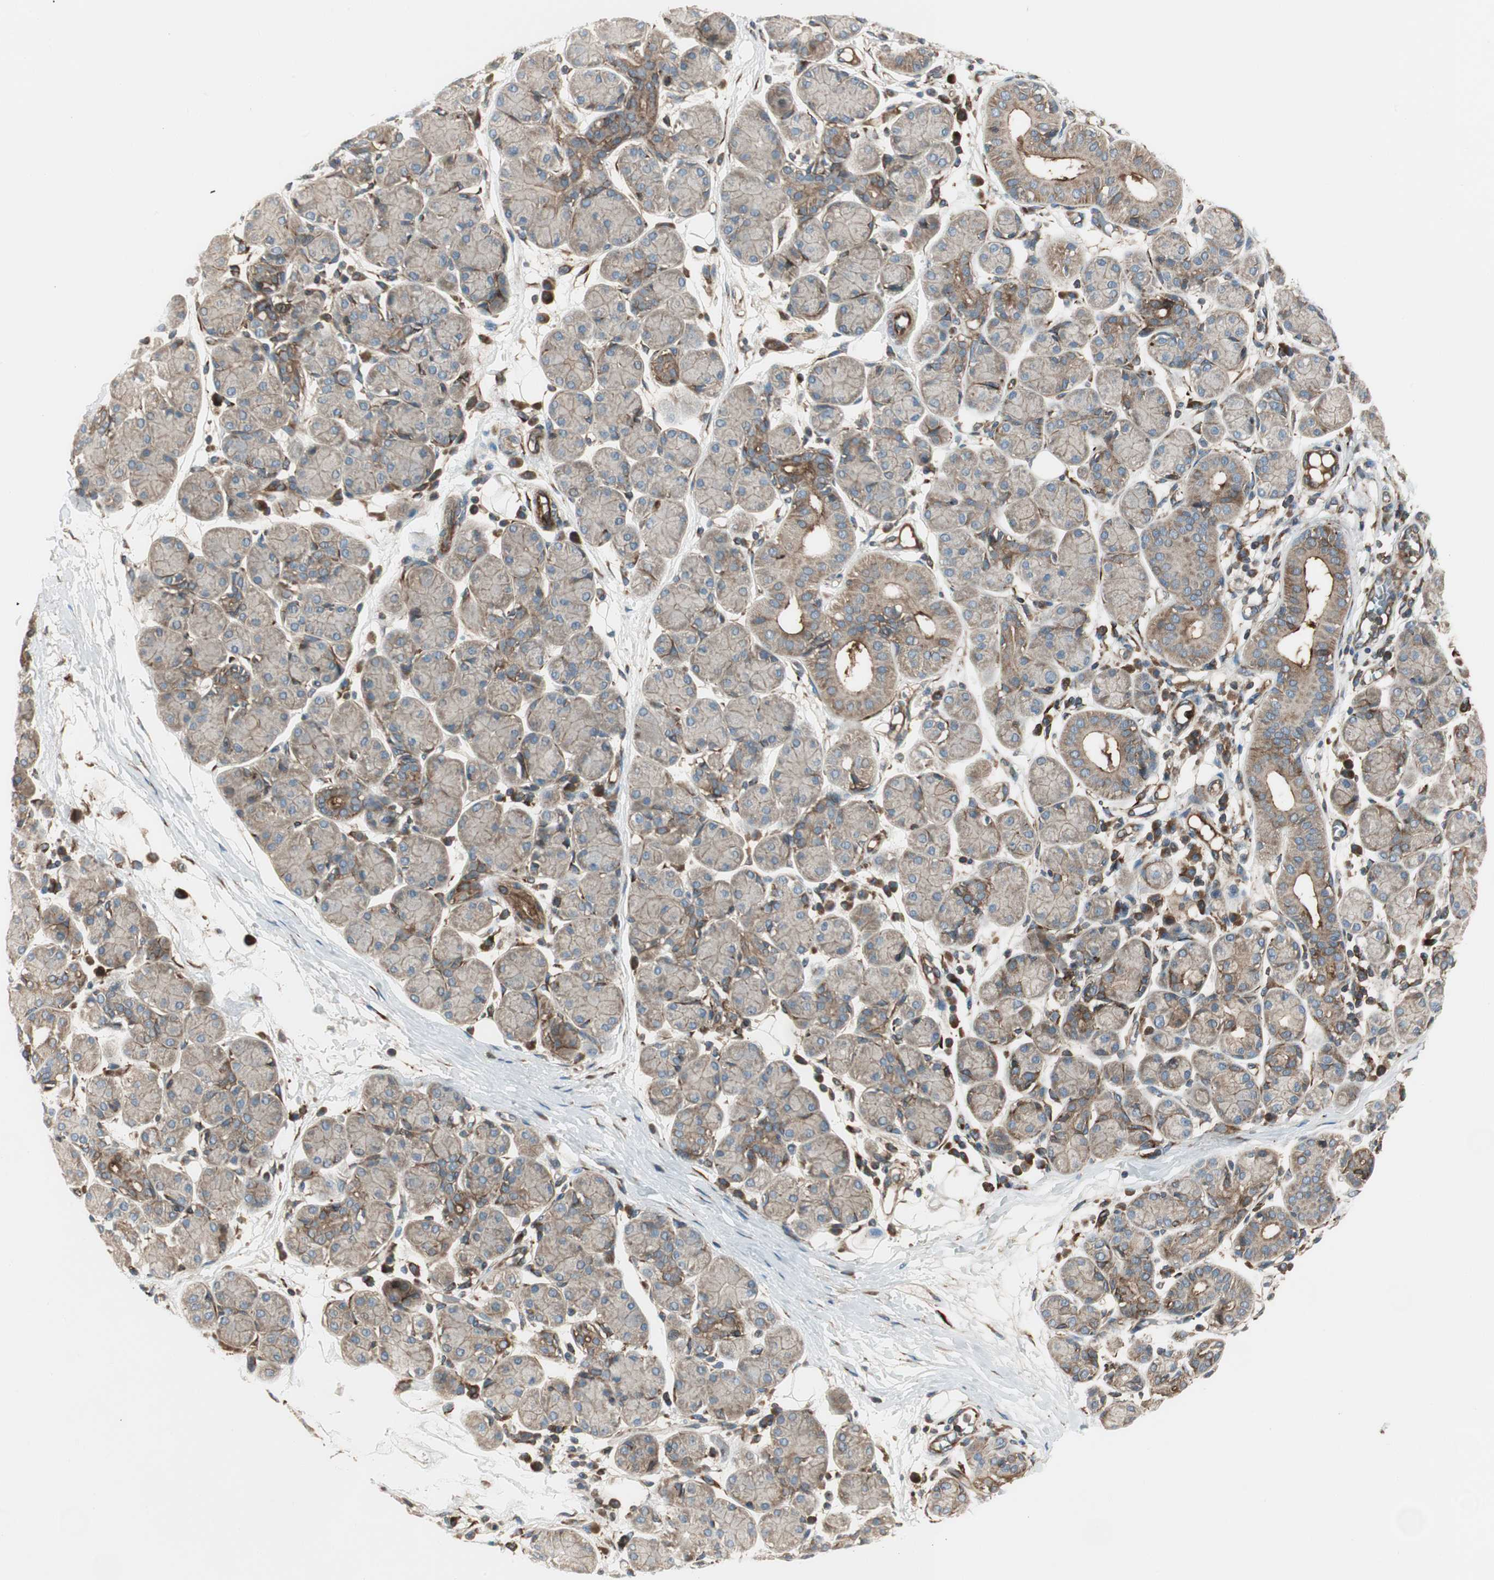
{"staining": {"intensity": "weak", "quantity": "25%-75%", "location": "cytoplasmic/membranous"}, "tissue": "salivary gland", "cell_type": "Glandular cells", "image_type": "normal", "snomed": [{"axis": "morphology", "description": "Normal tissue, NOS"}, {"axis": "morphology", "description": "Inflammation, NOS"}, {"axis": "topography", "description": "Lymph node"}, {"axis": "topography", "description": "Salivary gland"}], "caption": "The photomicrograph displays a brown stain indicating the presence of a protein in the cytoplasmic/membranous of glandular cells in salivary gland. Using DAB (3,3'-diaminobenzidine) (brown) and hematoxylin (blue) stains, captured at high magnification using brightfield microscopy.", "gene": "PRKG1", "patient": {"sex": "male", "age": 3}}